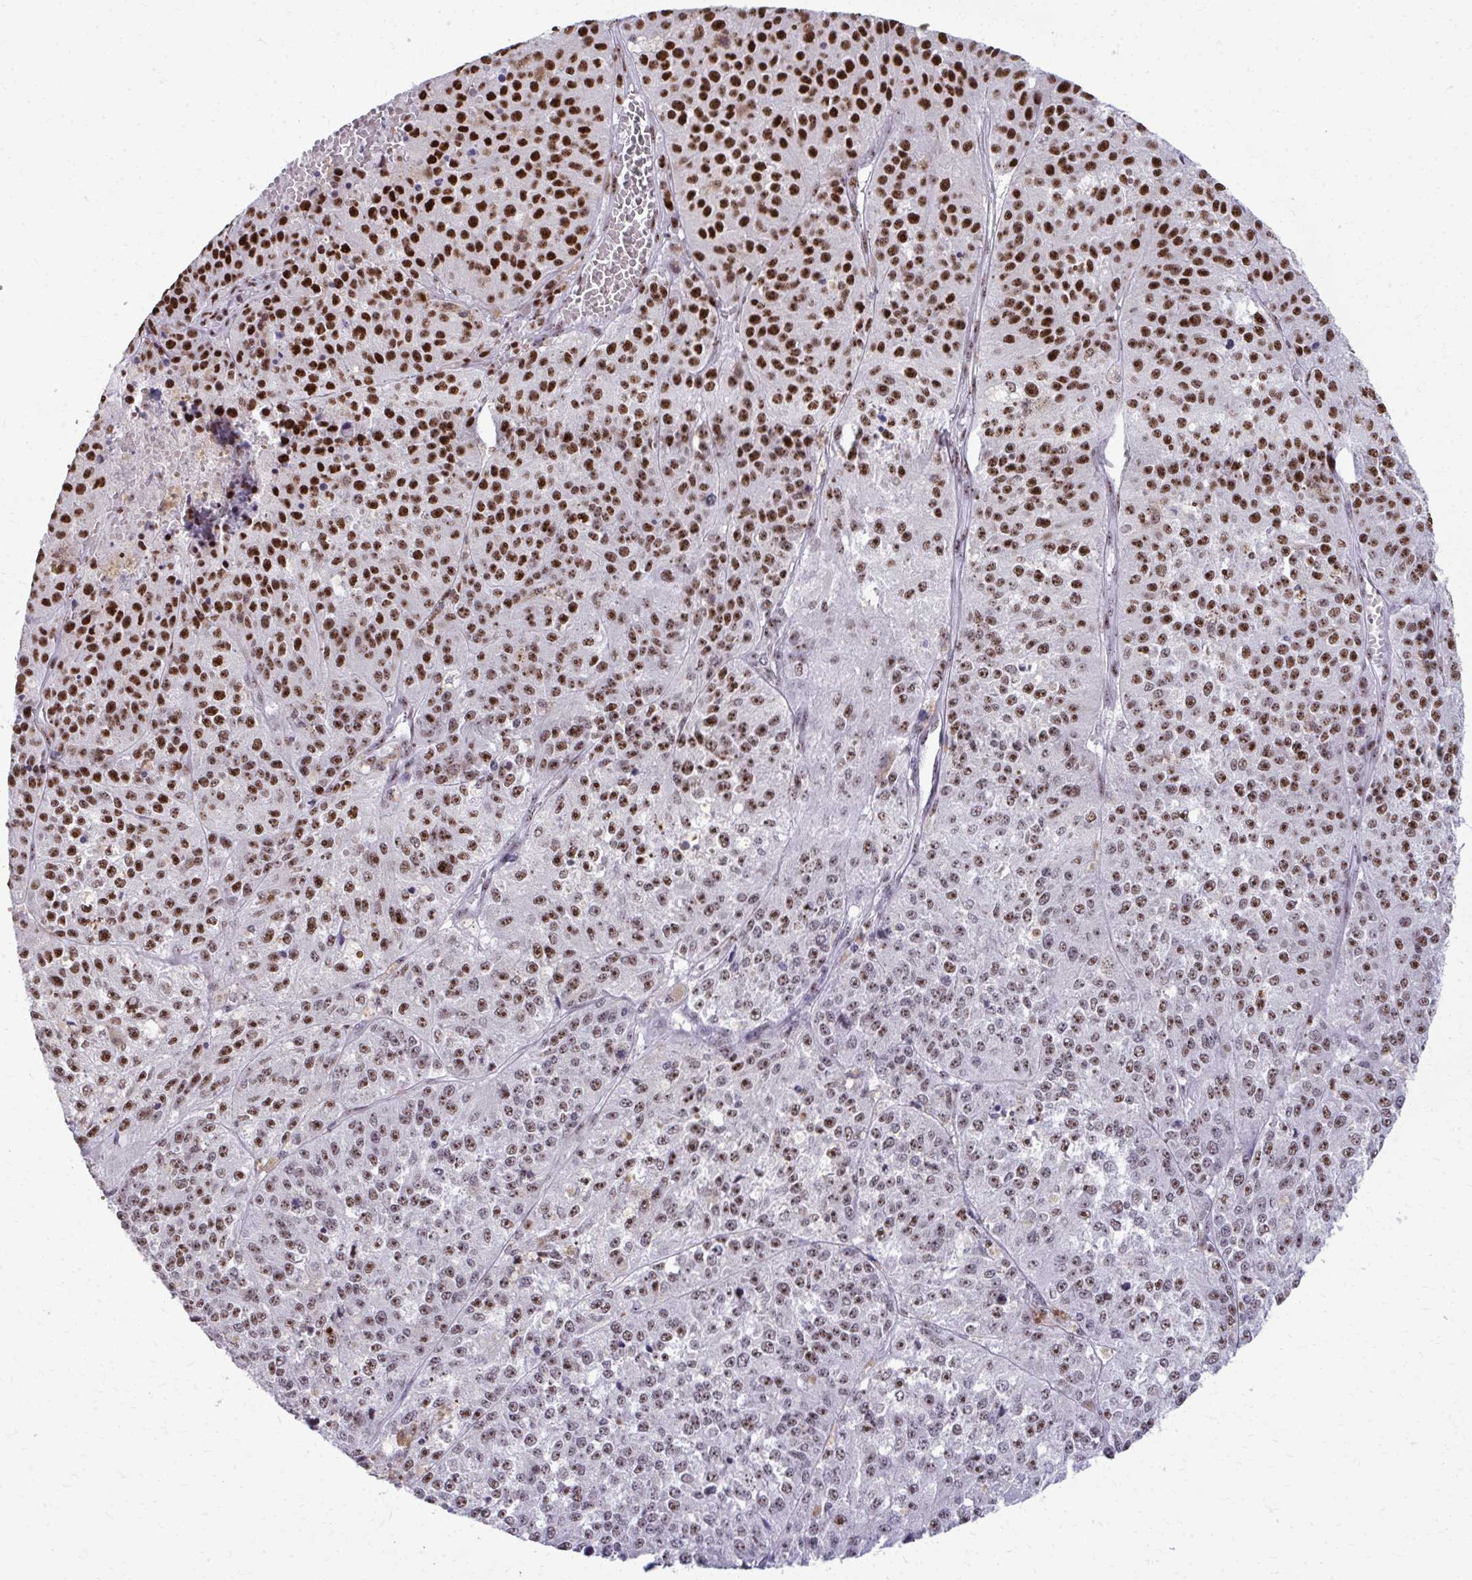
{"staining": {"intensity": "strong", "quantity": "25%-75%", "location": "nuclear"}, "tissue": "melanoma", "cell_type": "Tumor cells", "image_type": "cancer", "snomed": [{"axis": "morphology", "description": "Malignant melanoma, Metastatic site"}, {"axis": "topography", "description": "Lymph node"}], "caption": "The immunohistochemical stain highlights strong nuclear positivity in tumor cells of melanoma tissue.", "gene": "PELP1", "patient": {"sex": "female", "age": 64}}